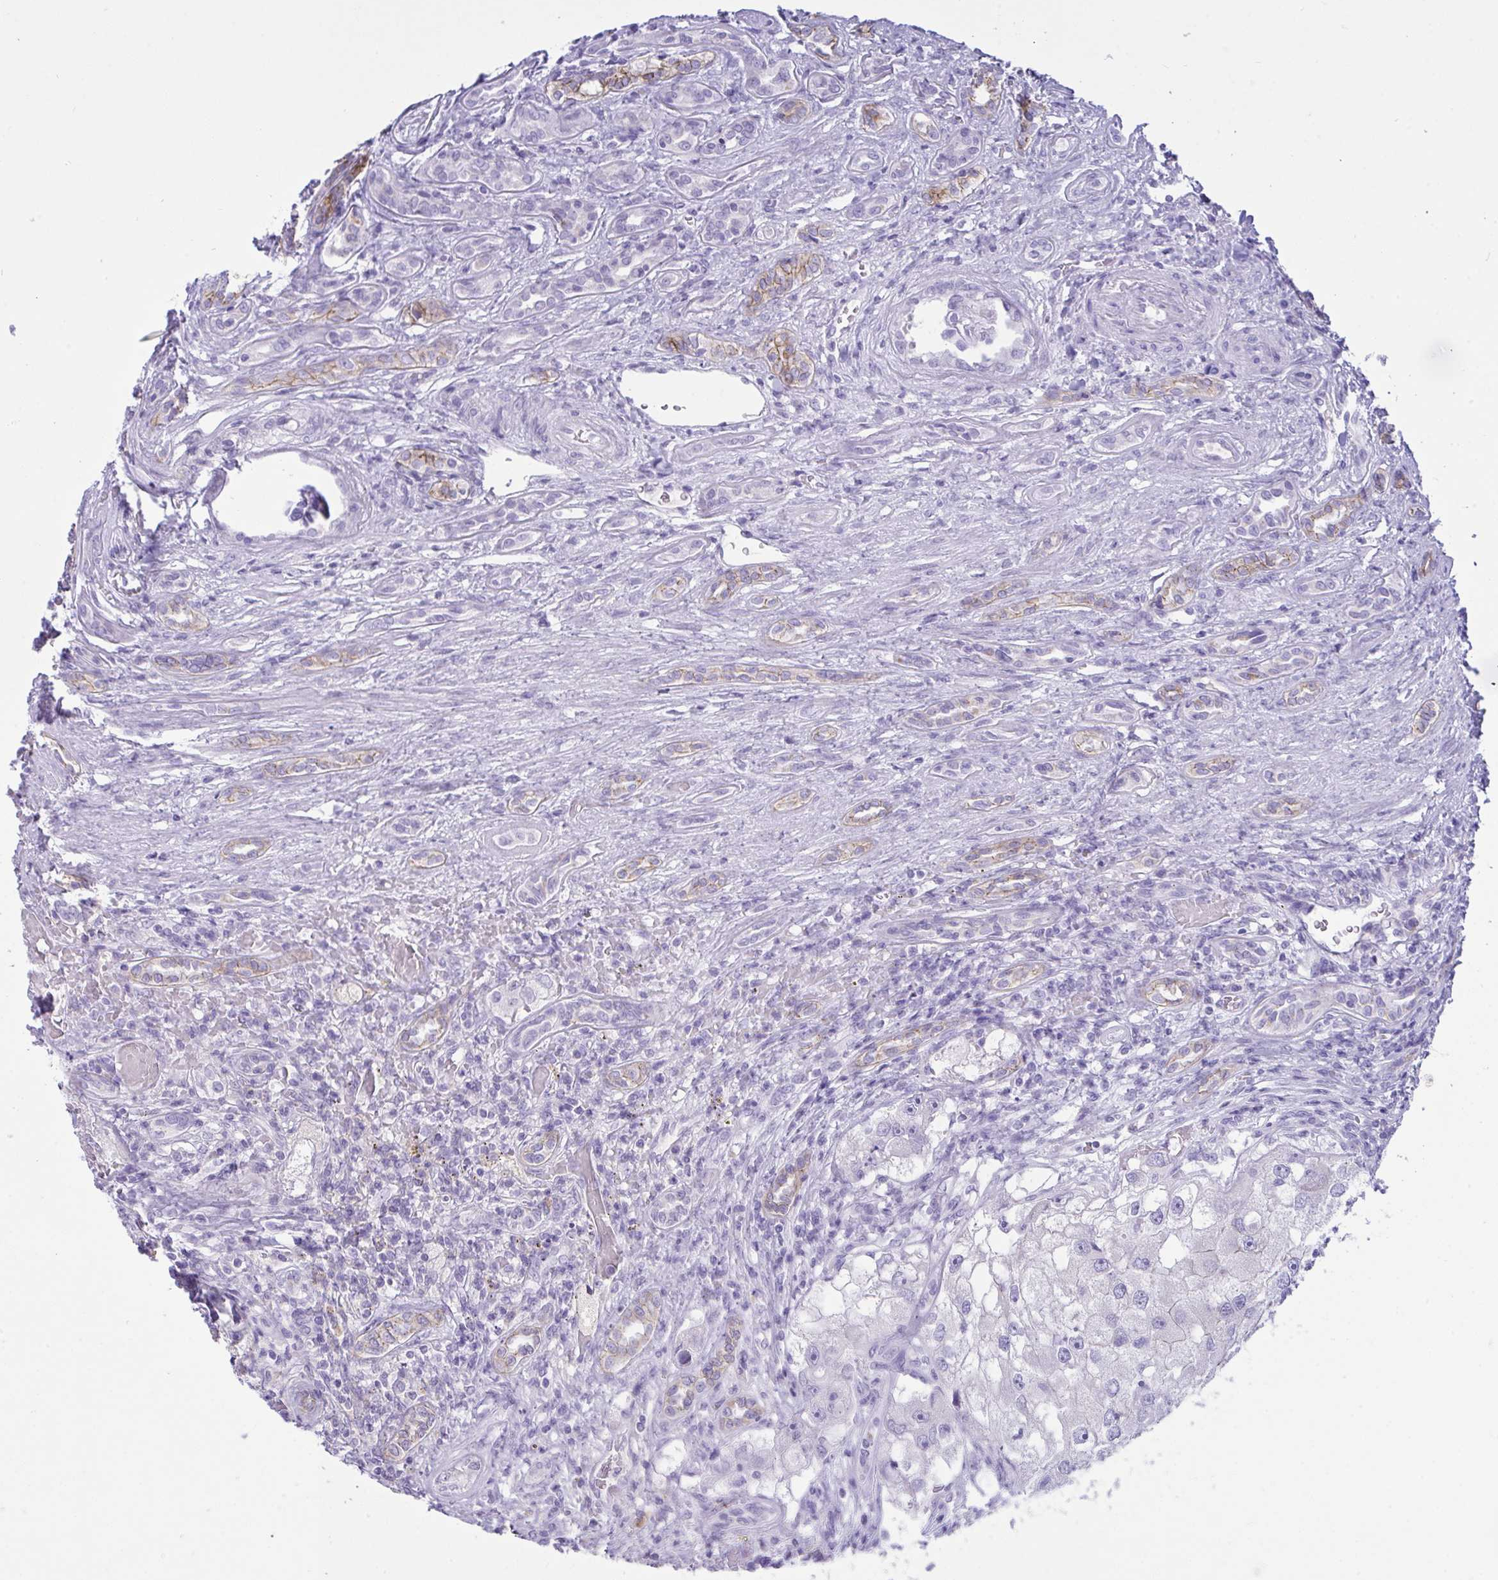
{"staining": {"intensity": "negative", "quantity": "none", "location": "none"}, "tissue": "renal cancer", "cell_type": "Tumor cells", "image_type": "cancer", "snomed": [{"axis": "morphology", "description": "Adenocarcinoma, NOS"}, {"axis": "topography", "description": "Kidney"}], "caption": "Tumor cells are negative for protein expression in human renal cancer. (DAB (3,3'-diaminobenzidine) IHC visualized using brightfield microscopy, high magnification).", "gene": "GLB1L2", "patient": {"sex": "male", "age": 63}}